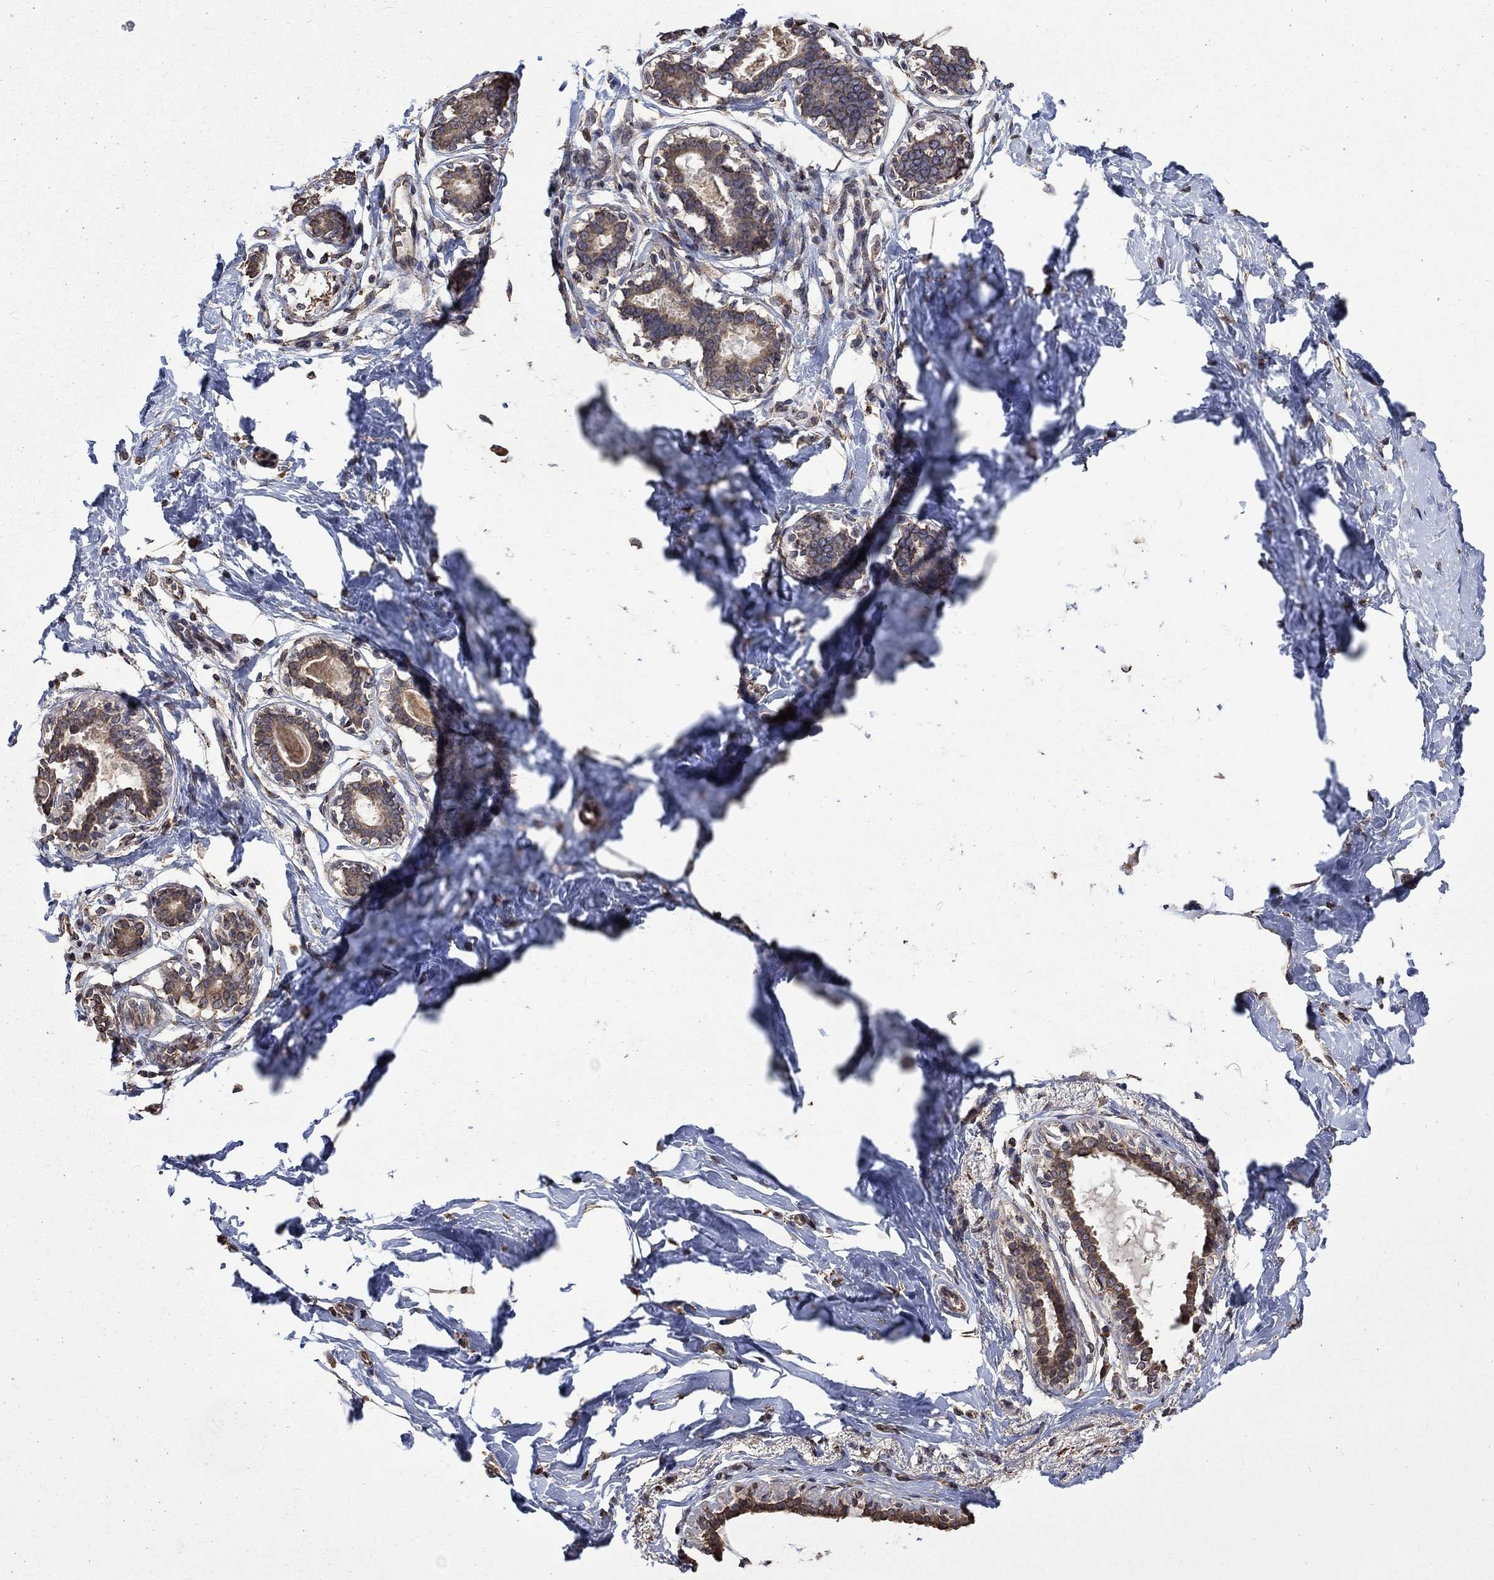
{"staining": {"intensity": "moderate", "quantity": ">75%", "location": "cytoplasmic/membranous"}, "tissue": "breast", "cell_type": "Glandular cells", "image_type": "normal", "snomed": [{"axis": "morphology", "description": "Normal tissue, NOS"}, {"axis": "morphology", "description": "Lobular carcinoma, in situ"}, {"axis": "topography", "description": "Breast"}], "caption": "Moderate cytoplasmic/membranous expression for a protein is present in about >75% of glandular cells of unremarkable breast using IHC.", "gene": "ESRRA", "patient": {"sex": "female", "age": 35}}